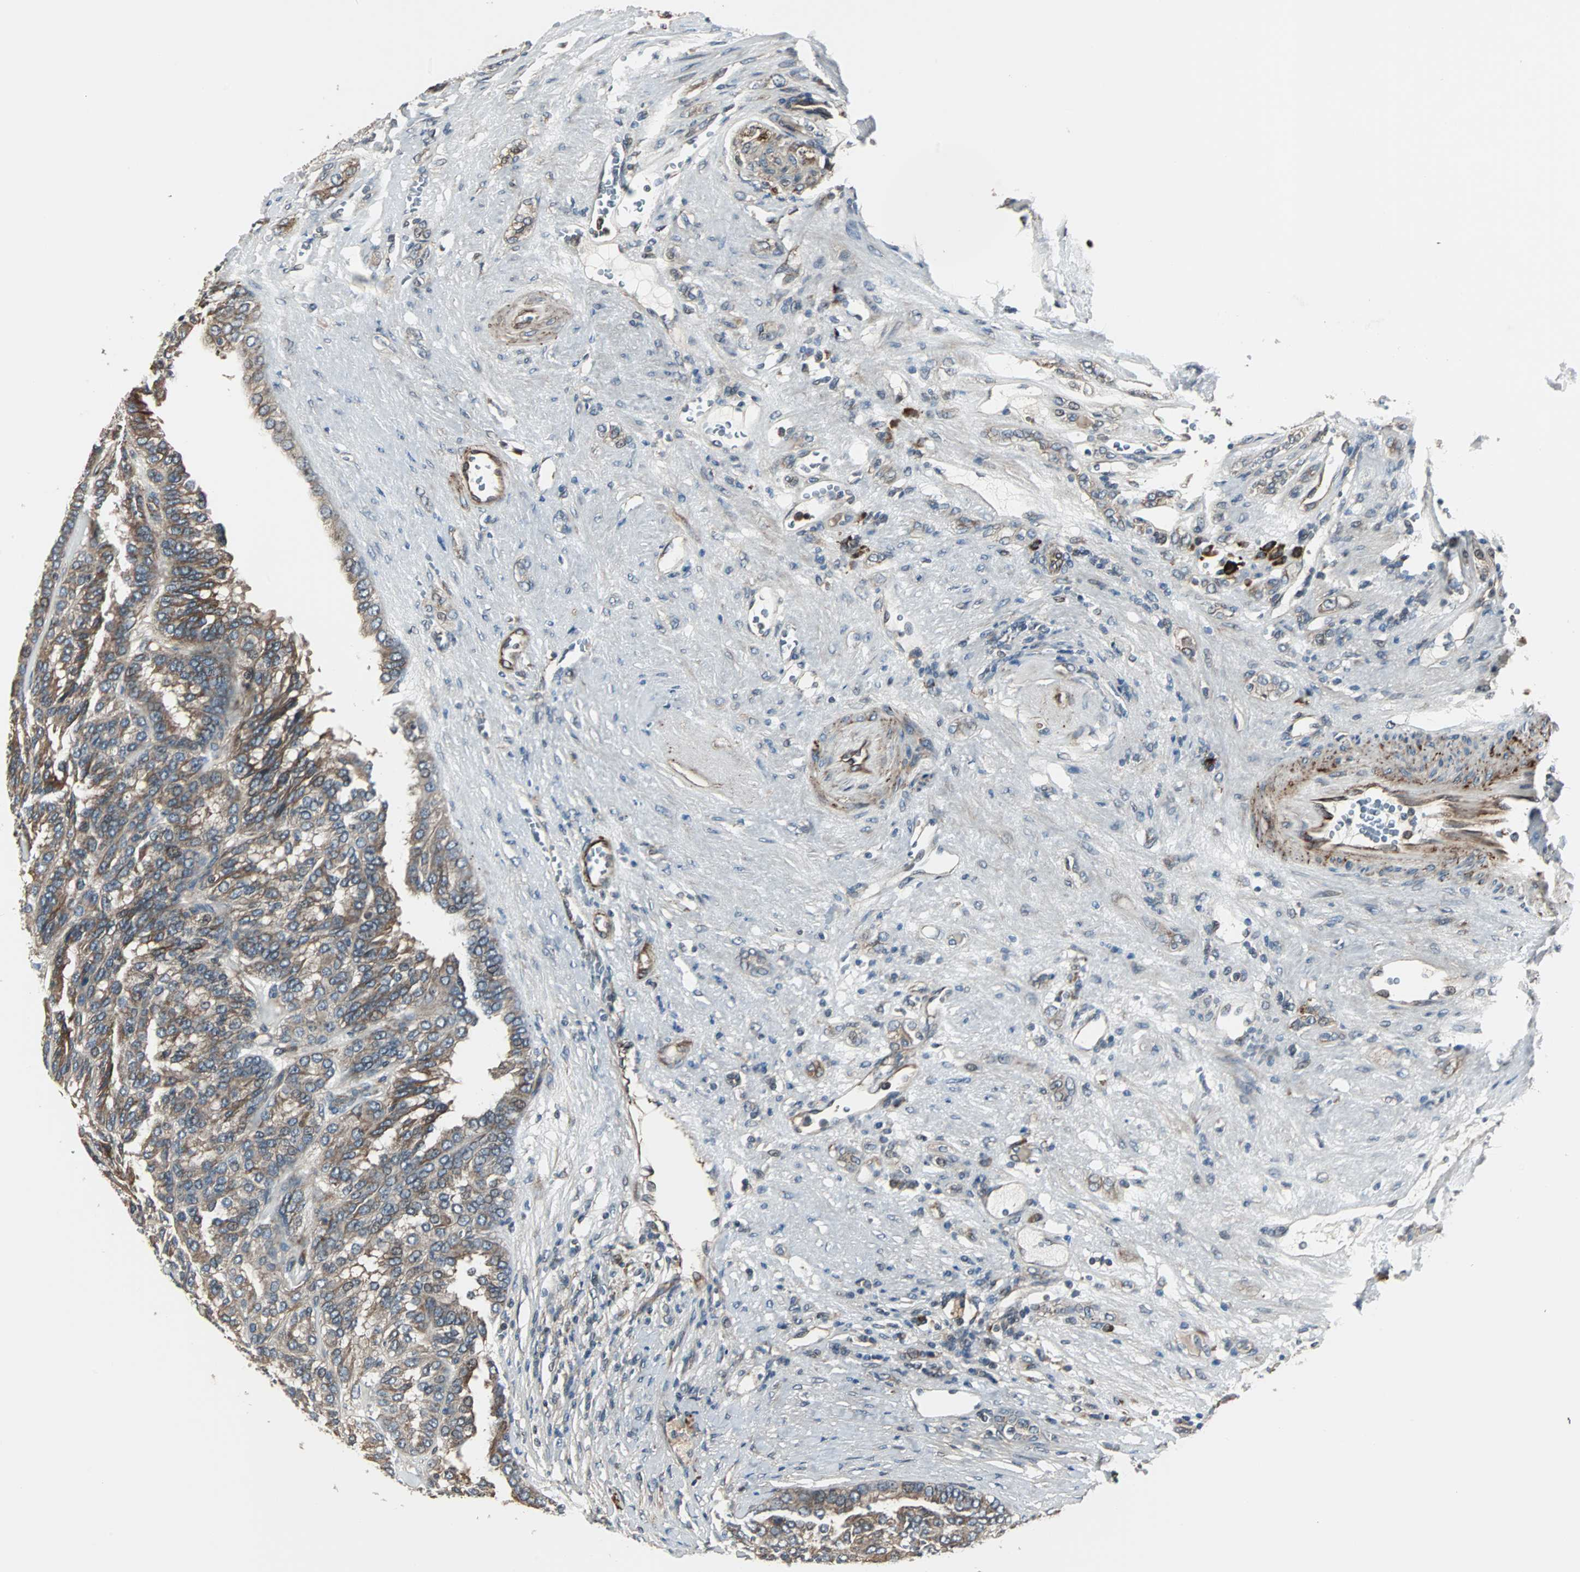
{"staining": {"intensity": "moderate", "quantity": "25%-75%", "location": "cytoplasmic/membranous"}, "tissue": "renal cancer", "cell_type": "Tumor cells", "image_type": "cancer", "snomed": [{"axis": "morphology", "description": "Adenocarcinoma, NOS"}, {"axis": "topography", "description": "Kidney"}], "caption": "An IHC image of neoplastic tissue is shown. Protein staining in brown highlights moderate cytoplasmic/membranous positivity in renal cancer (adenocarcinoma) within tumor cells.", "gene": "CHP1", "patient": {"sex": "male", "age": 46}}